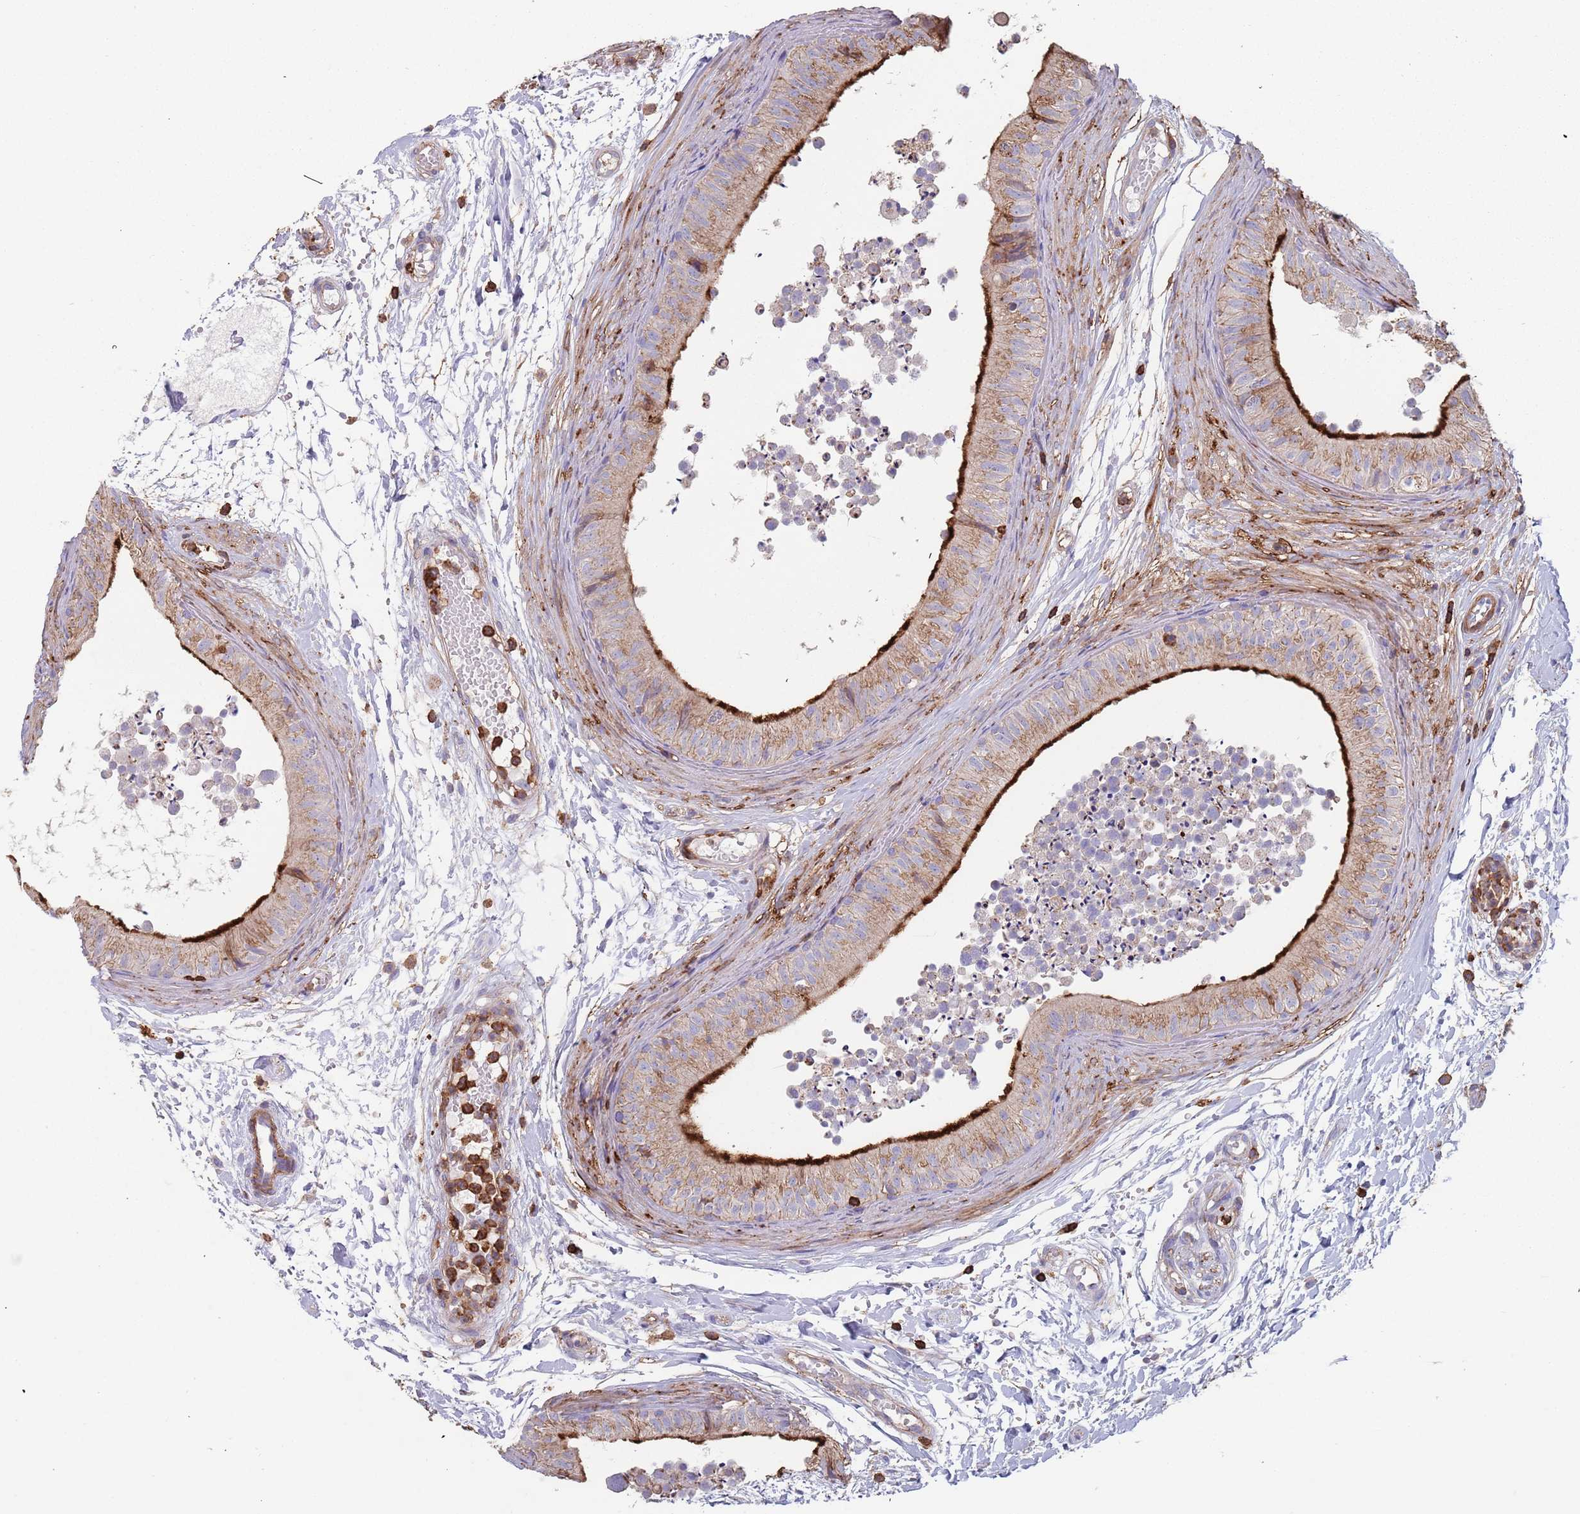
{"staining": {"intensity": "strong", "quantity": "25%-75%", "location": "cytoplasmic/membranous"}, "tissue": "epididymis", "cell_type": "Glandular cells", "image_type": "normal", "snomed": [{"axis": "morphology", "description": "Normal tissue, NOS"}, {"axis": "topography", "description": "Epididymis"}], "caption": "This micrograph exhibits benign epididymis stained with immunohistochemistry to label a protein in brown. The cytoplasmic/membranous of glandular cells show strong positivity for the protein. Nuclei are counter-stained blue.", "gene": "RNF144A", "patient": {"sex": "male", "age": 15}}